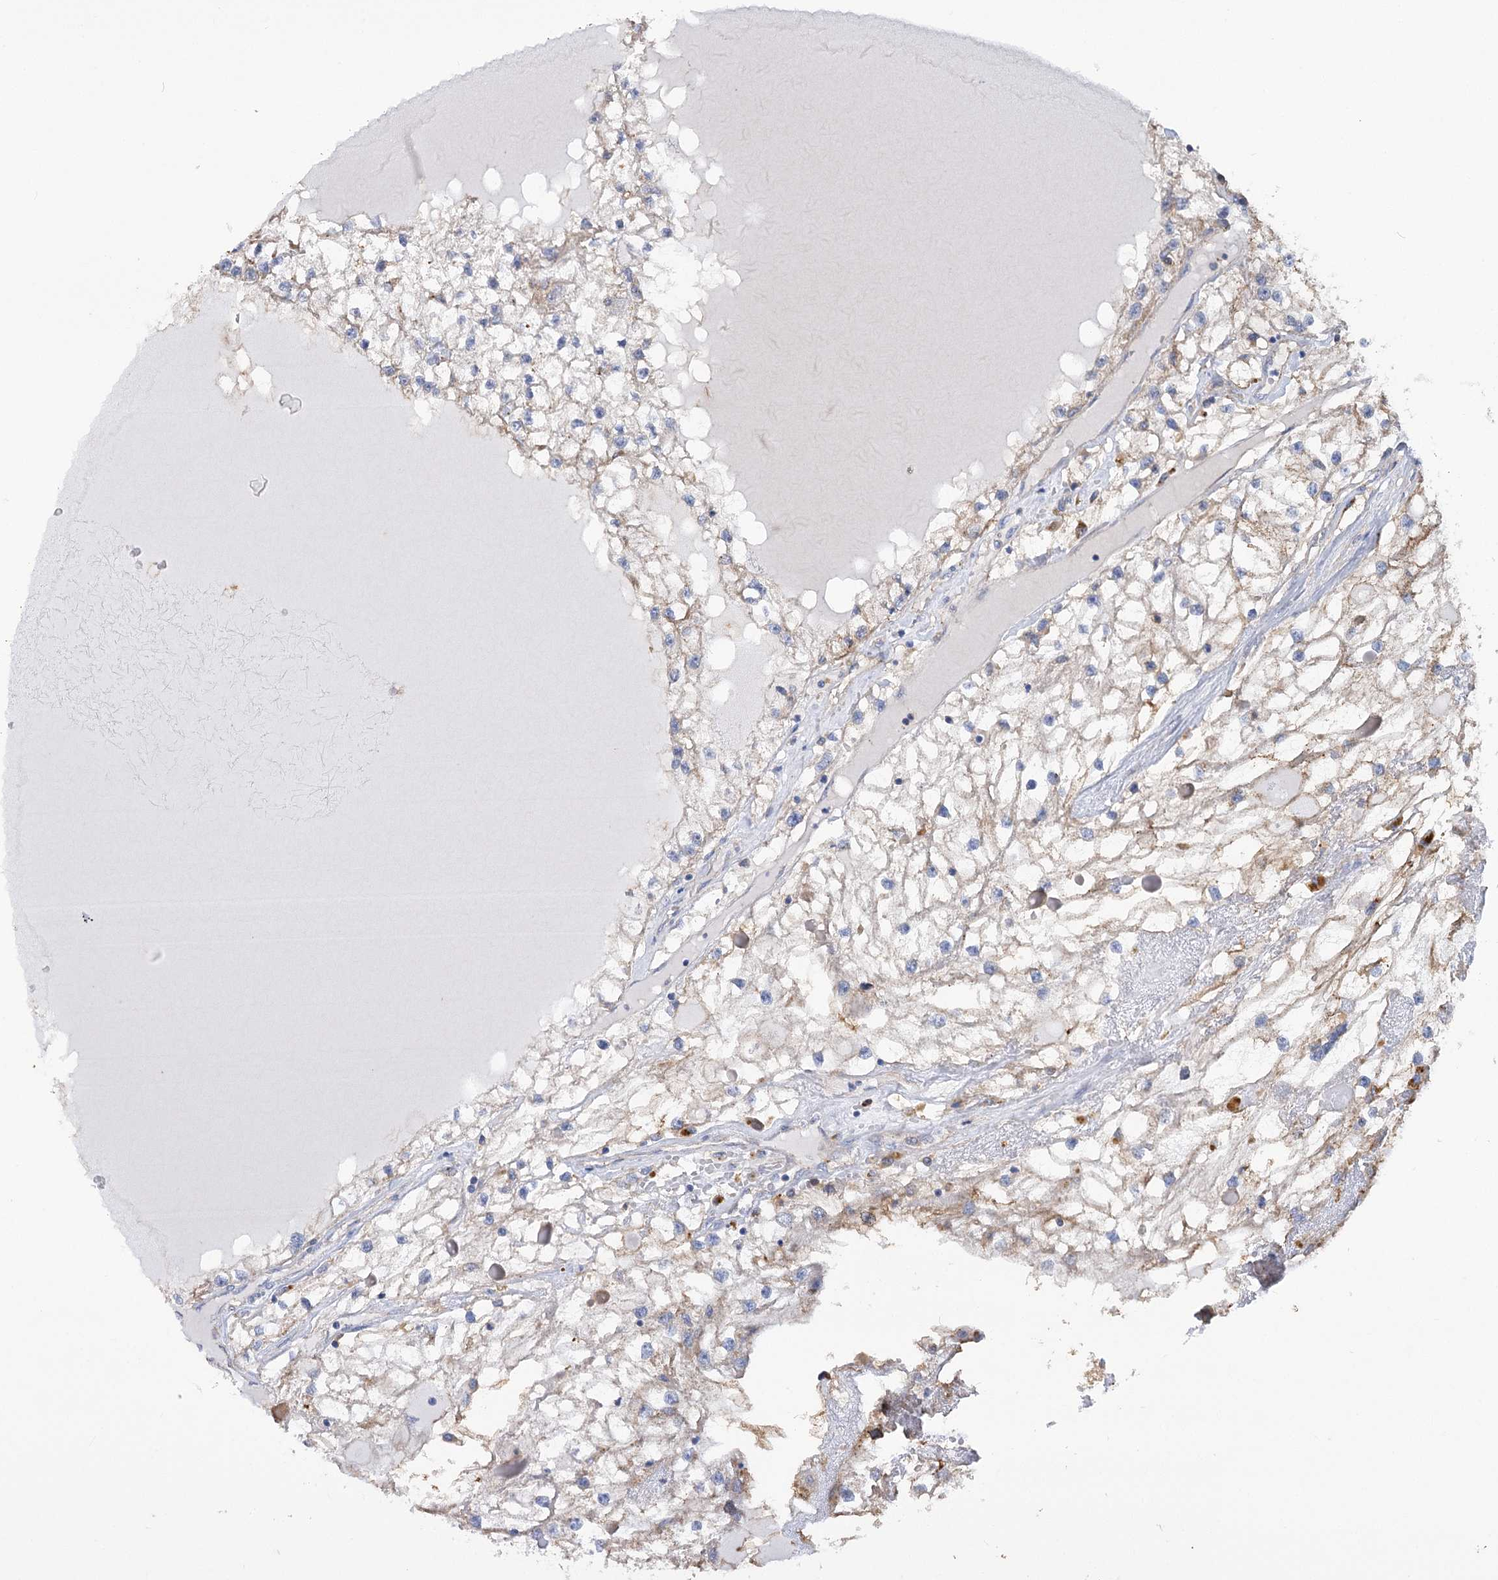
{"staining": {"intensity": "weak", "quantity": "<25%", "location": "cytoplasmic/membranous"}, "tissue": "renal cancer", "cell_type": "Tumor cells", "image_type": "cancer", "snomed": [{"axis": "morphology", "description": "Adenocarcinoma, NOS"}, {"axis": "topography", "description": "Kidney"}], "caption": "The IHC histopathology image has no significant positivity in tumor cells of renal cancer (adenocarcinoma) tissue.", "gene": "GUSB", "patient": {"sex": "male", "age": 68}}